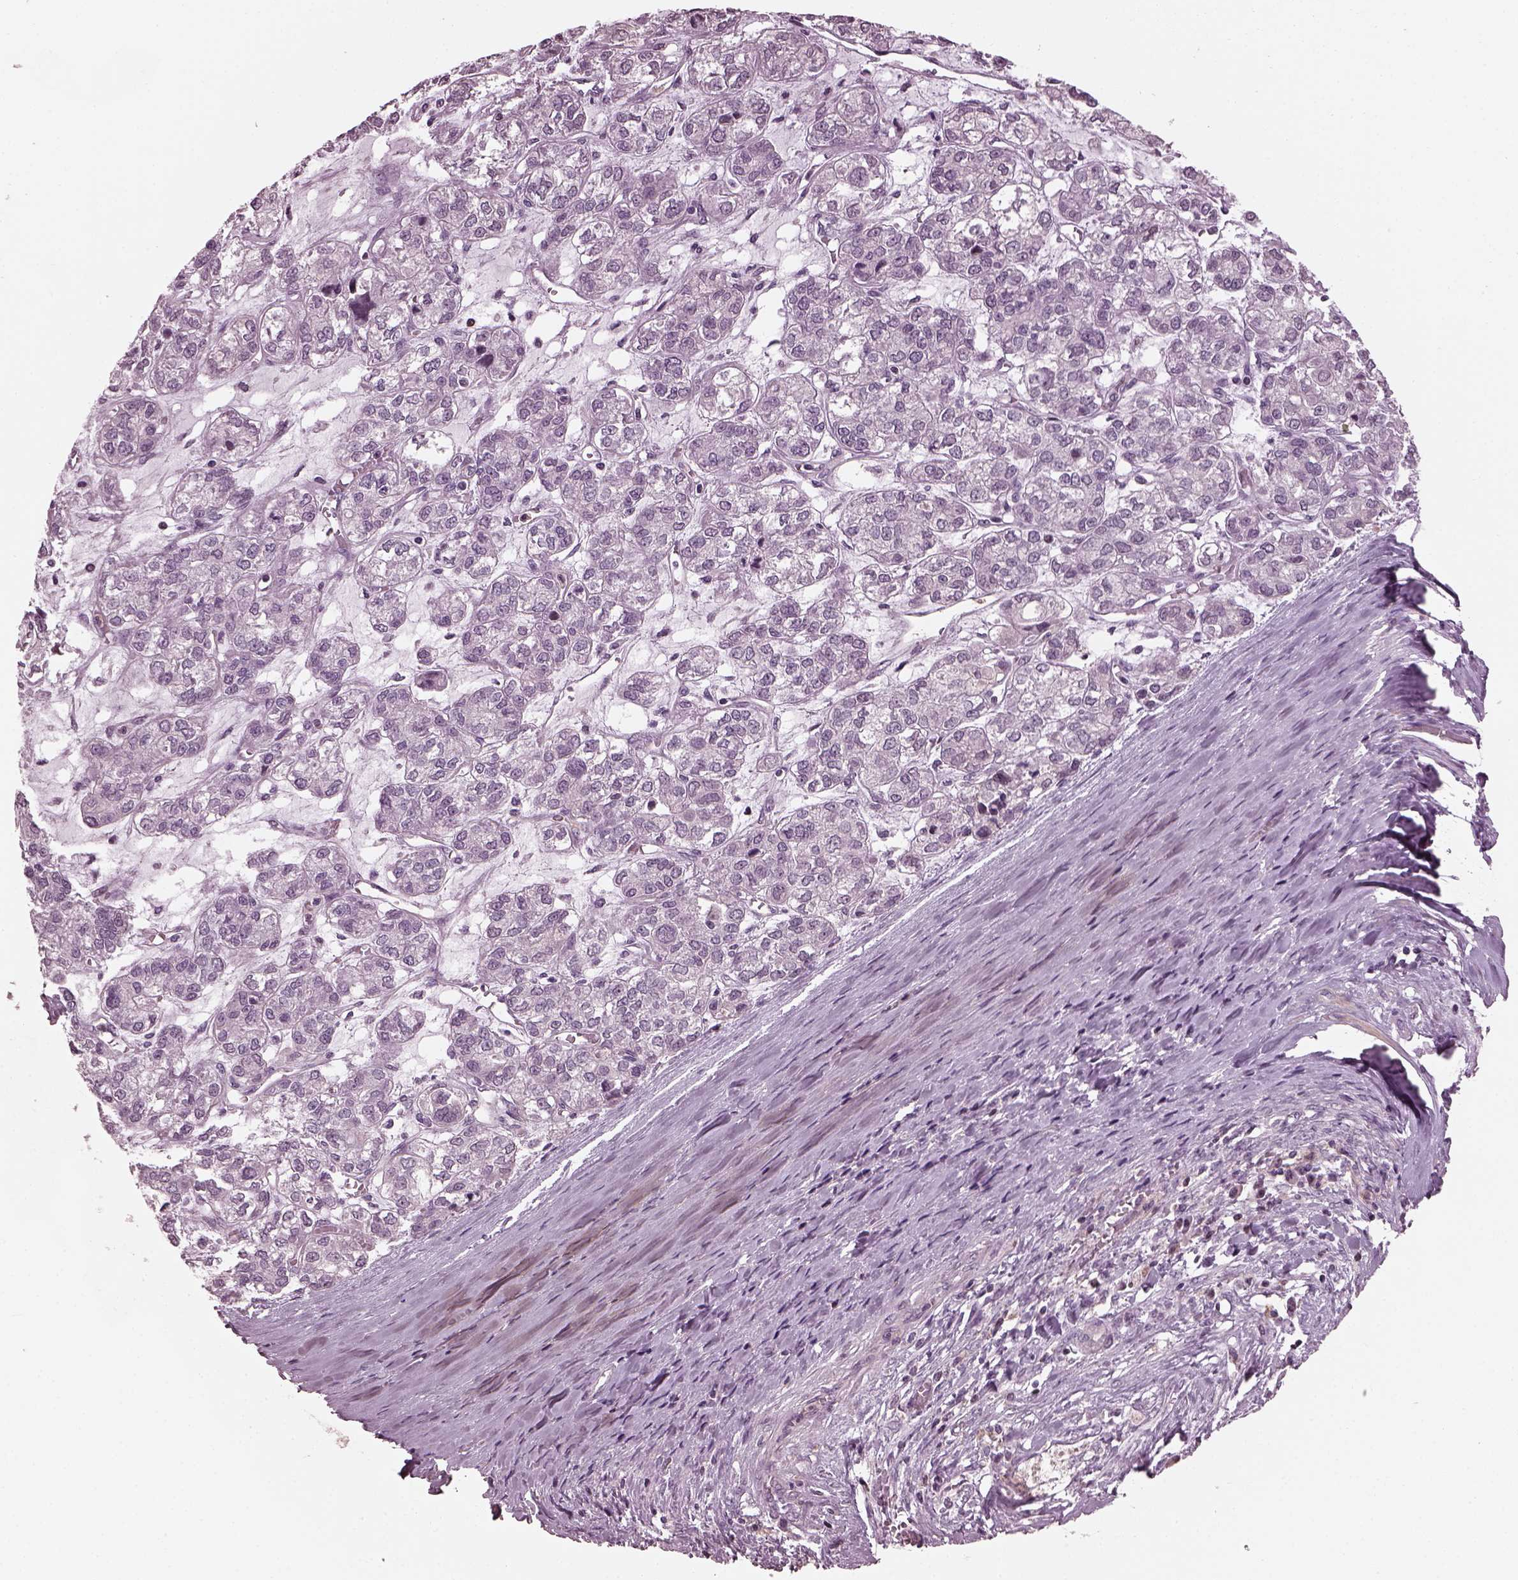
{"staining": {"intensity": "negative", "quantity": "none", "location": "none"}, "tissue": "ovarian cancer", "cell_type": "Tumor cells", "image_type": "cancer", "snomed": [{"axis": "morphology", "description": "Carcinoma, endometroid"}, {"axis": "topography", "description": "Ovary"}], "caption": "The immunohistochemistry image has no significant positivity in tumor cells of ovarian endometroid carcinoma tissue.", "gene": "BFSP1", "patient": {"sex": "female", "age": 64}}